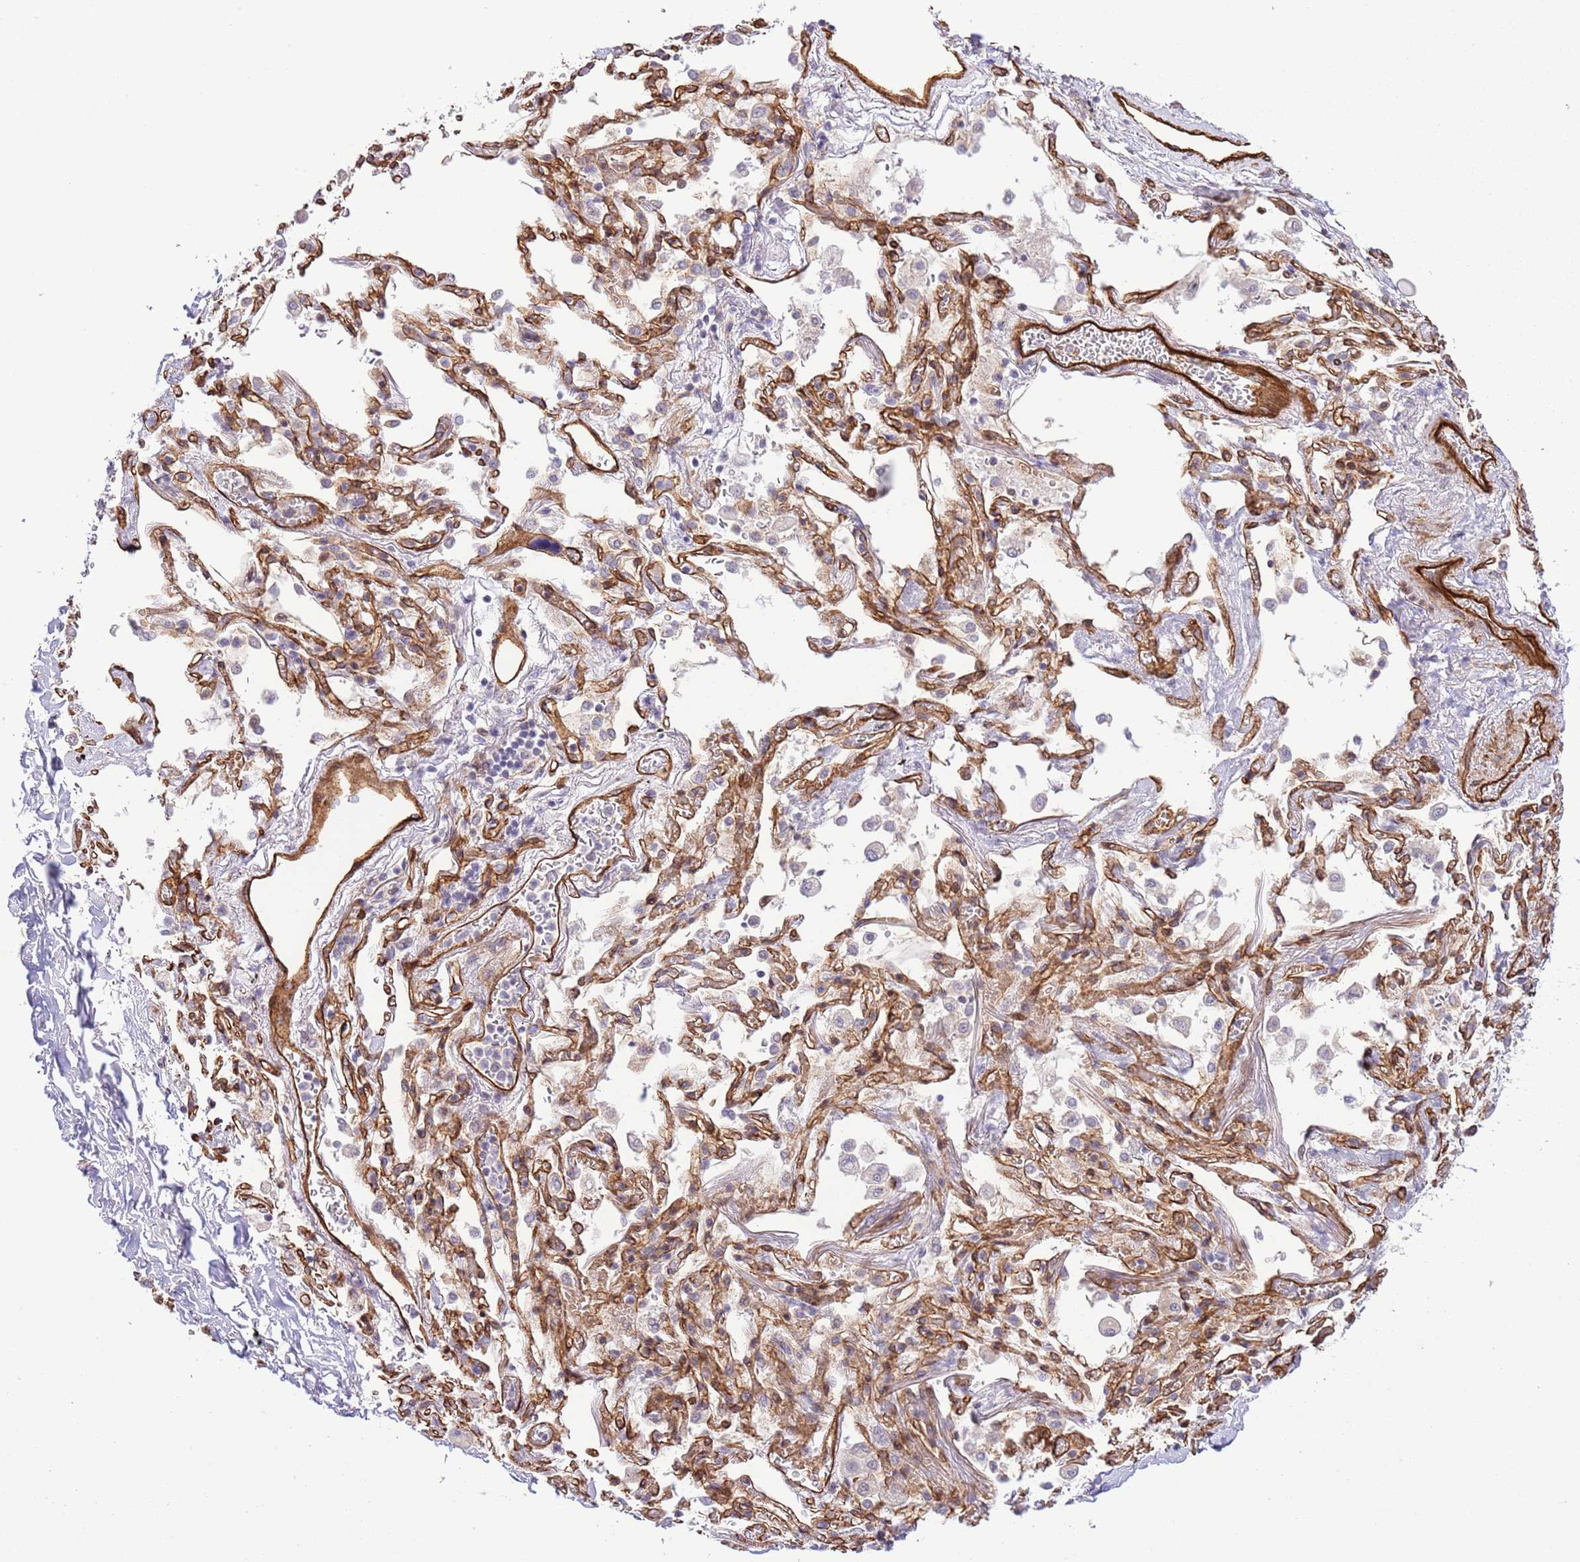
{"staining": {"intensity": "moderate", "quantity": ">75%", "location": "cytoplasmic/membranous"}, "tissue": "adipose tissue", "cell_type": "Adipocytes", "image_type": "normal", "snomed": [{"axis": "morphology", "description": "Normal tissue, NOS"}, {"axis": "topography", "description": "Cartilage tissue"}], "caption": "Immunohistochemical staining of unremarkable human adipose tissue shows moderate cytoplasmic/membranous protein positivity in about >75% of adipocytes.", "gene": "NEK3", "patient": {"sex": "male", "age": 73}}